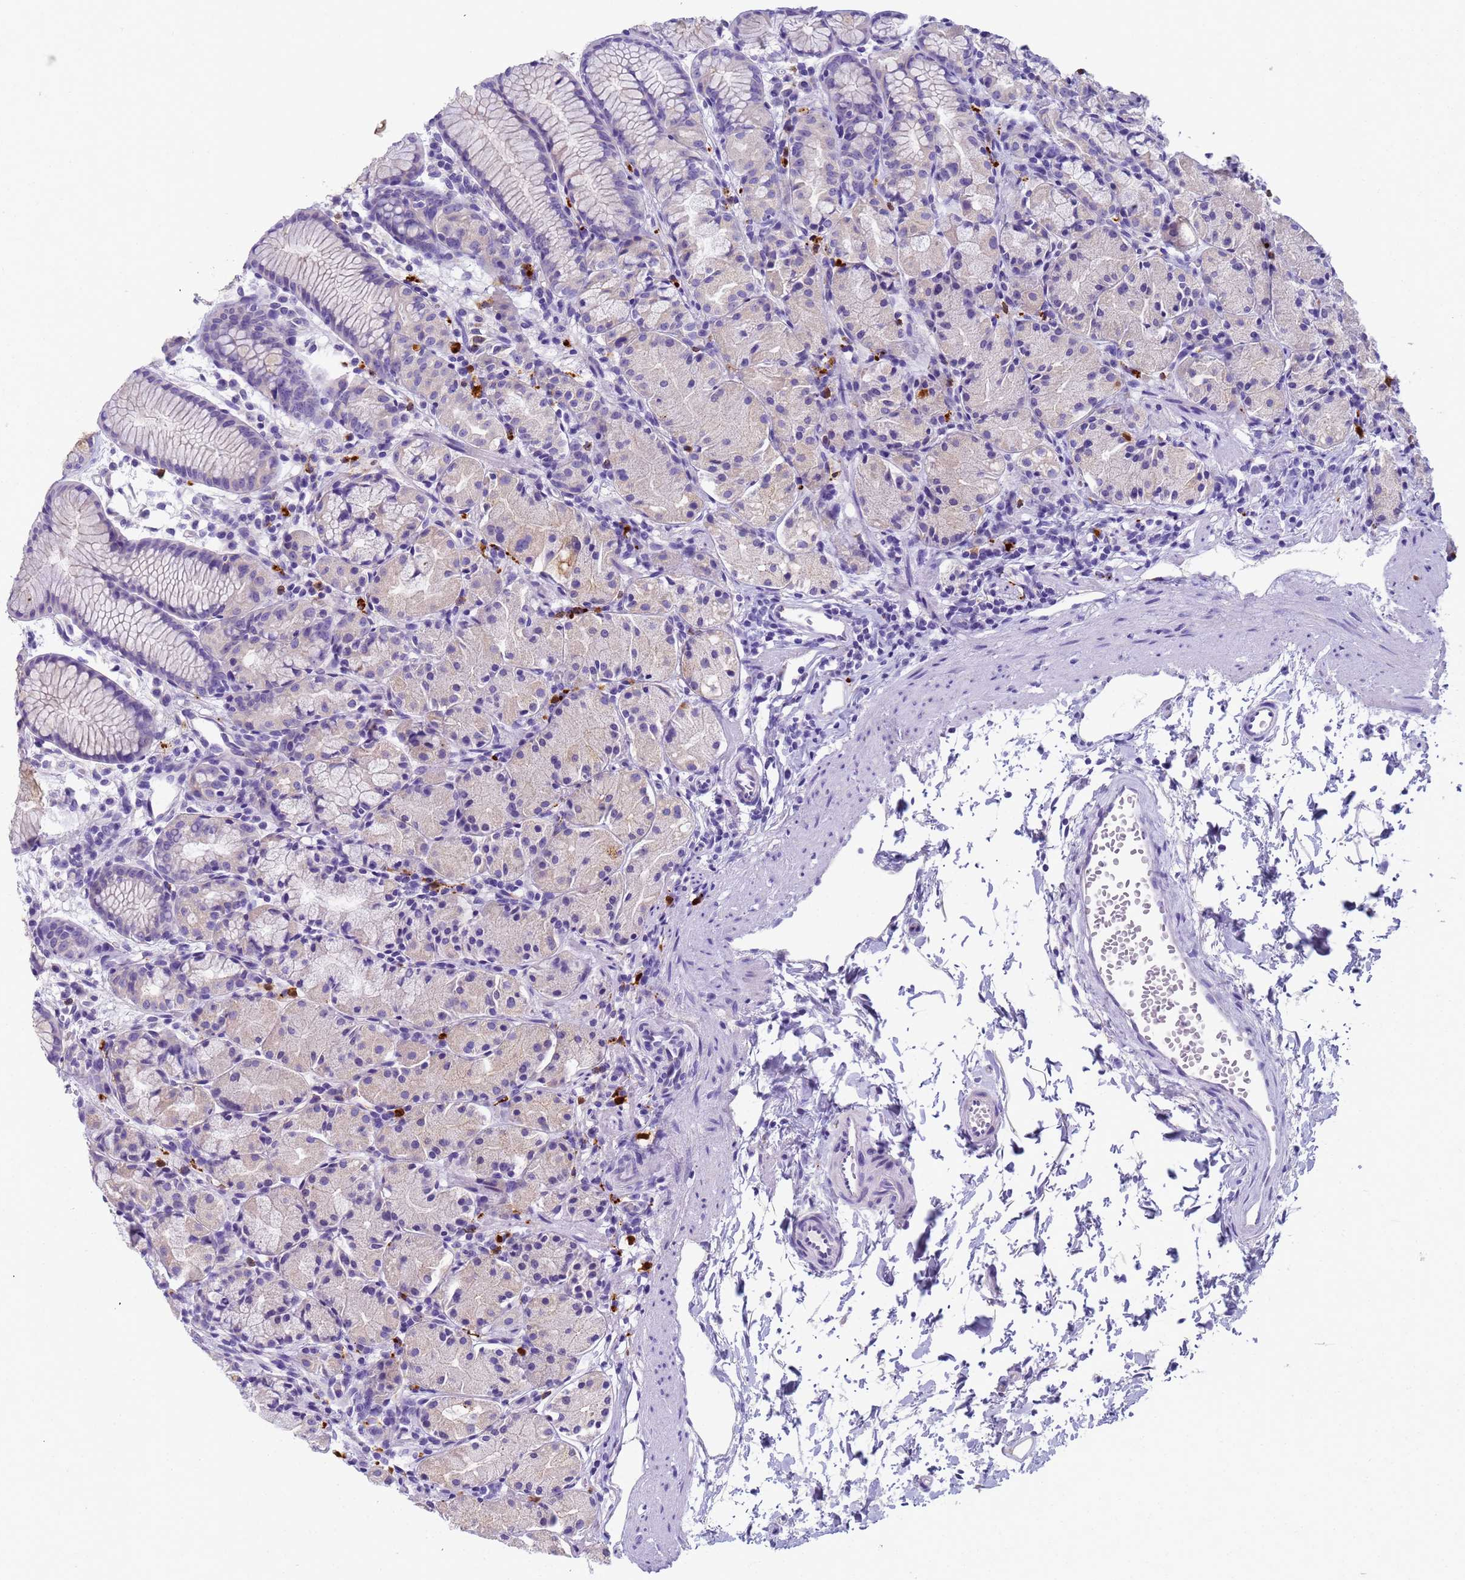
{"staining": {"intensity": "negative", "quantity": "none", "location": "none"}, "tissue": "stomach", "cell_type": "Glandular cells", "image_type": "normal", "snomed": [{"axis": "morphology", "description": "Normal tissue, NOS"}, {"axis": "topography", "description": "Stomach, upper"}], "caption": "An IHC photomicrograph of normal stomach is shown. There is no staining in glandular cells of stomach.", "gene": "RNASE2", "patient": {"sex": "male", "age": 47}}